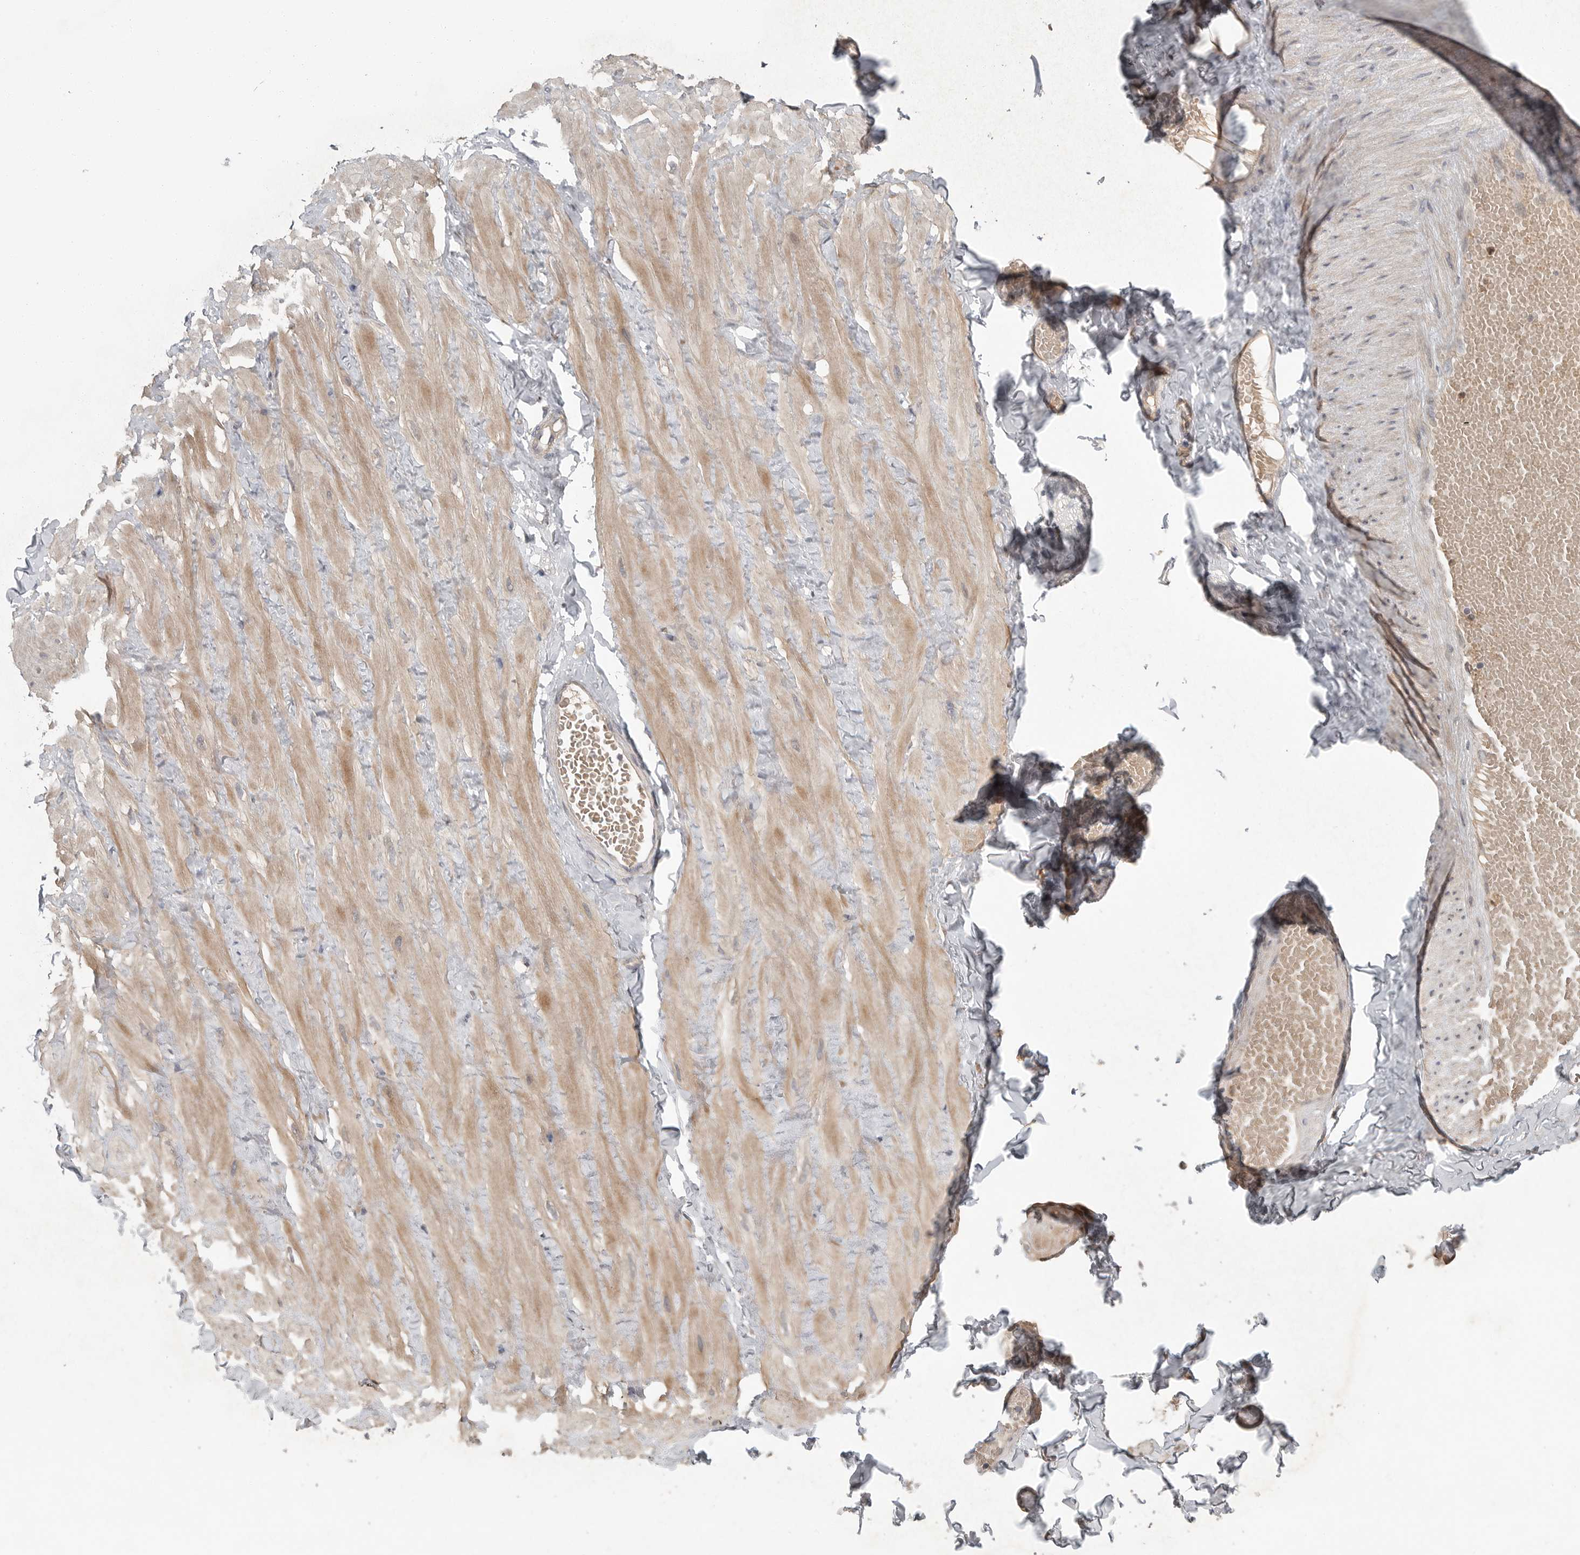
{"staining": {"intensity": "weak", "quantity": "25%-75%", "location": "cytoplasmic/membranous"}, "tissue": "adipose tissue", "cell_type": "Adipocytes", "image_type": "normal", "snomed": [{"axis": "morphology", "description": "Normal tissue, NOS"}, {"axis": "topography", "description": "Adipose tissue"}, {"axis": "topography", "description": "Vascular tissue"}, {"axis": "topography", "description": "Peripheral nerve tissue"}], "caption": "This micrograph exhibits normal adipose tissue stained with immunohistochemistry to label a protein in brown. The cytoplasmic/membranous of adipocytes show weak positivity for the protein. Nuclei are counter-stained blue.", "gene": "SCP2", "patient": {"sex": "male", "age": 25}}